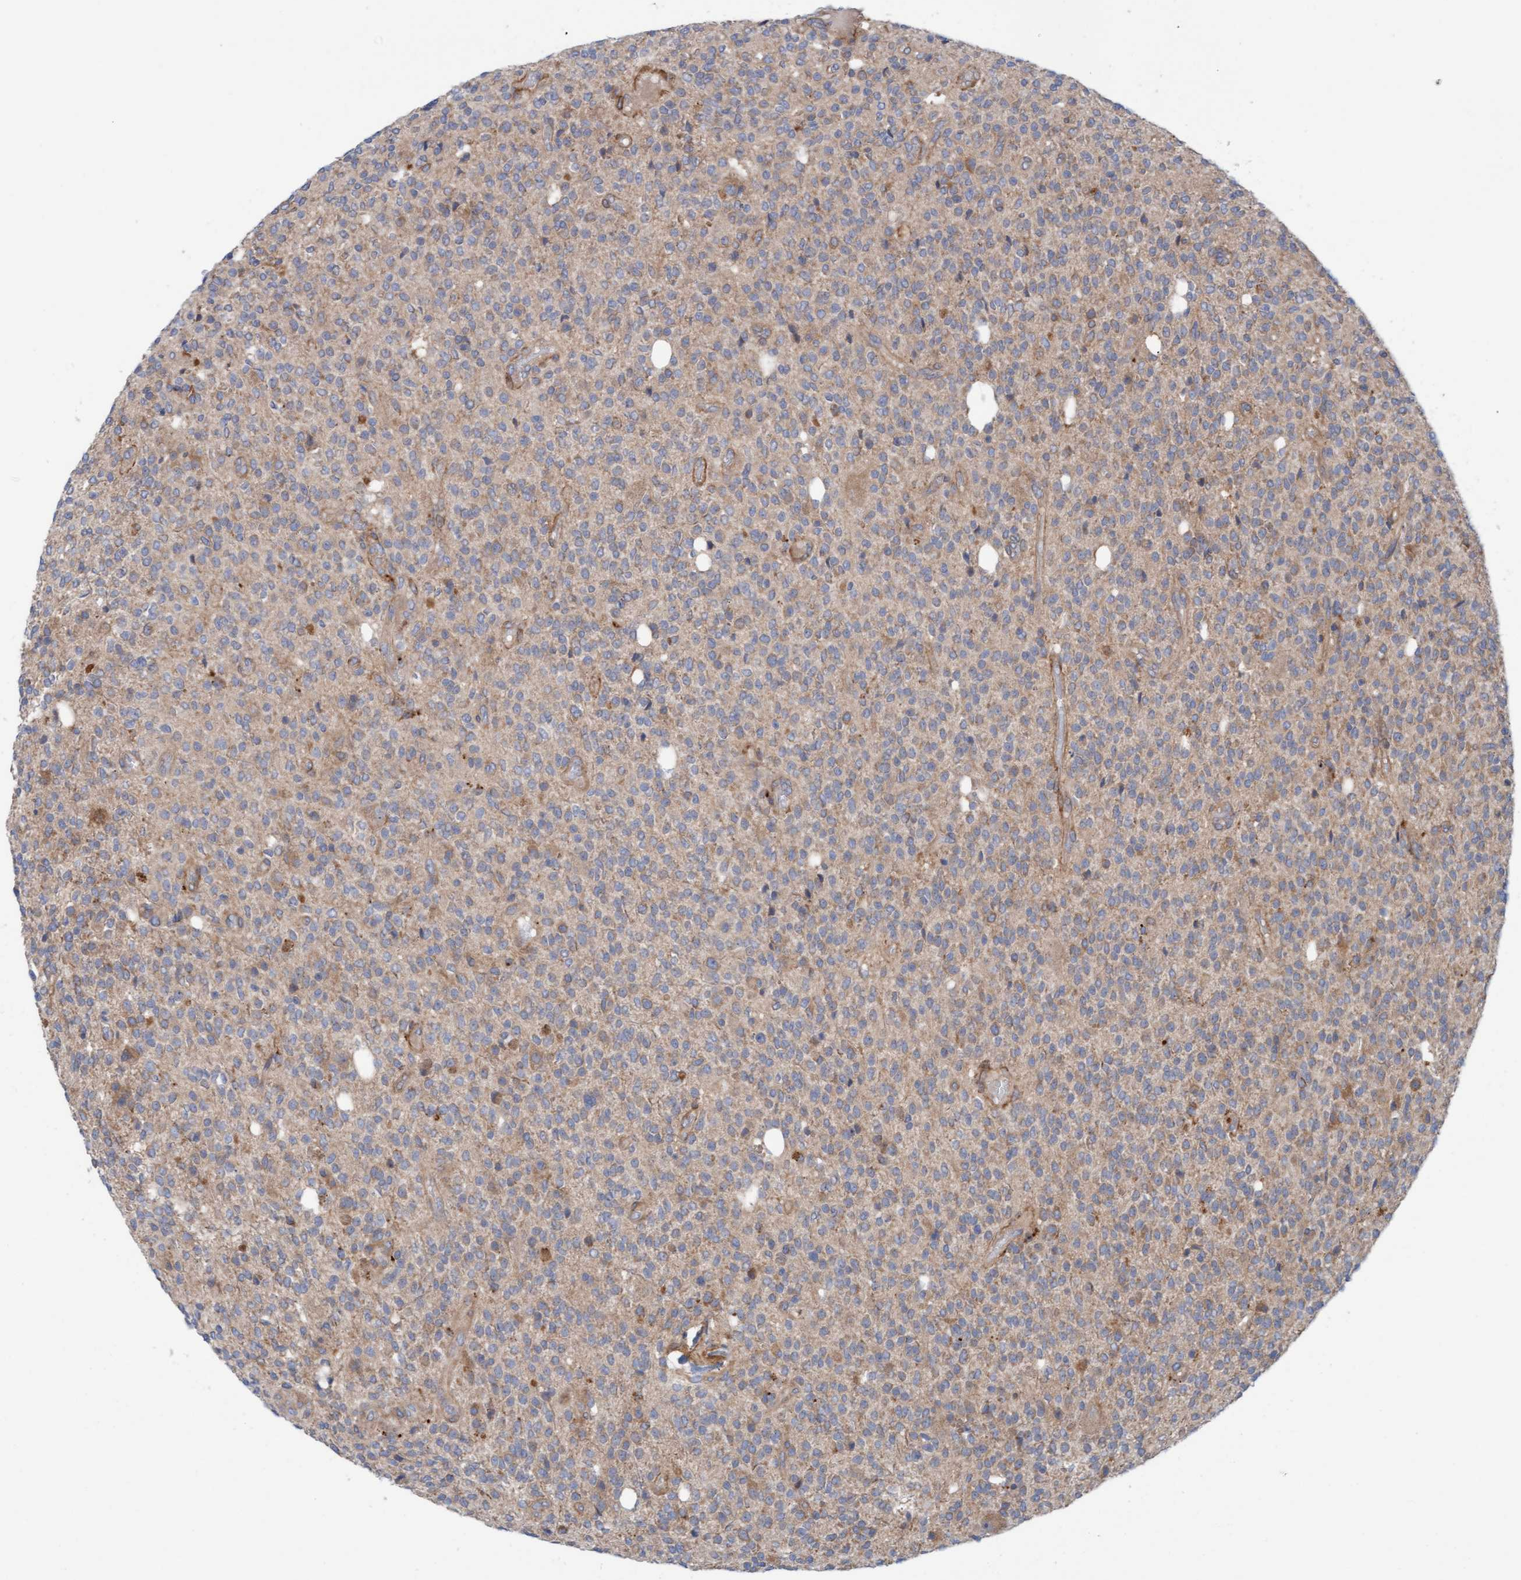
{"staining": {"intensity": "weak", "quantity": "<25%", "location": "cytoplasmic/membranous"}, "tissue": "glioma", "cell_type": "Tumor cells", "image_type": "cancer", "snomed": [{"axis": "morphology", "description": "Glioma, malignant, High grade"}, {"axis": "topography", "description": "Brain"}], "caption": "Immunohistochemistry (IHC) image of neoplastic tissue: glioma stained with DAB (3,3'-diaminobenzidine) exhibits no significant protein staining in tumor cells.", "gene": "CDK5RAP3", "patient": {"sex": "male", "age": 34}}